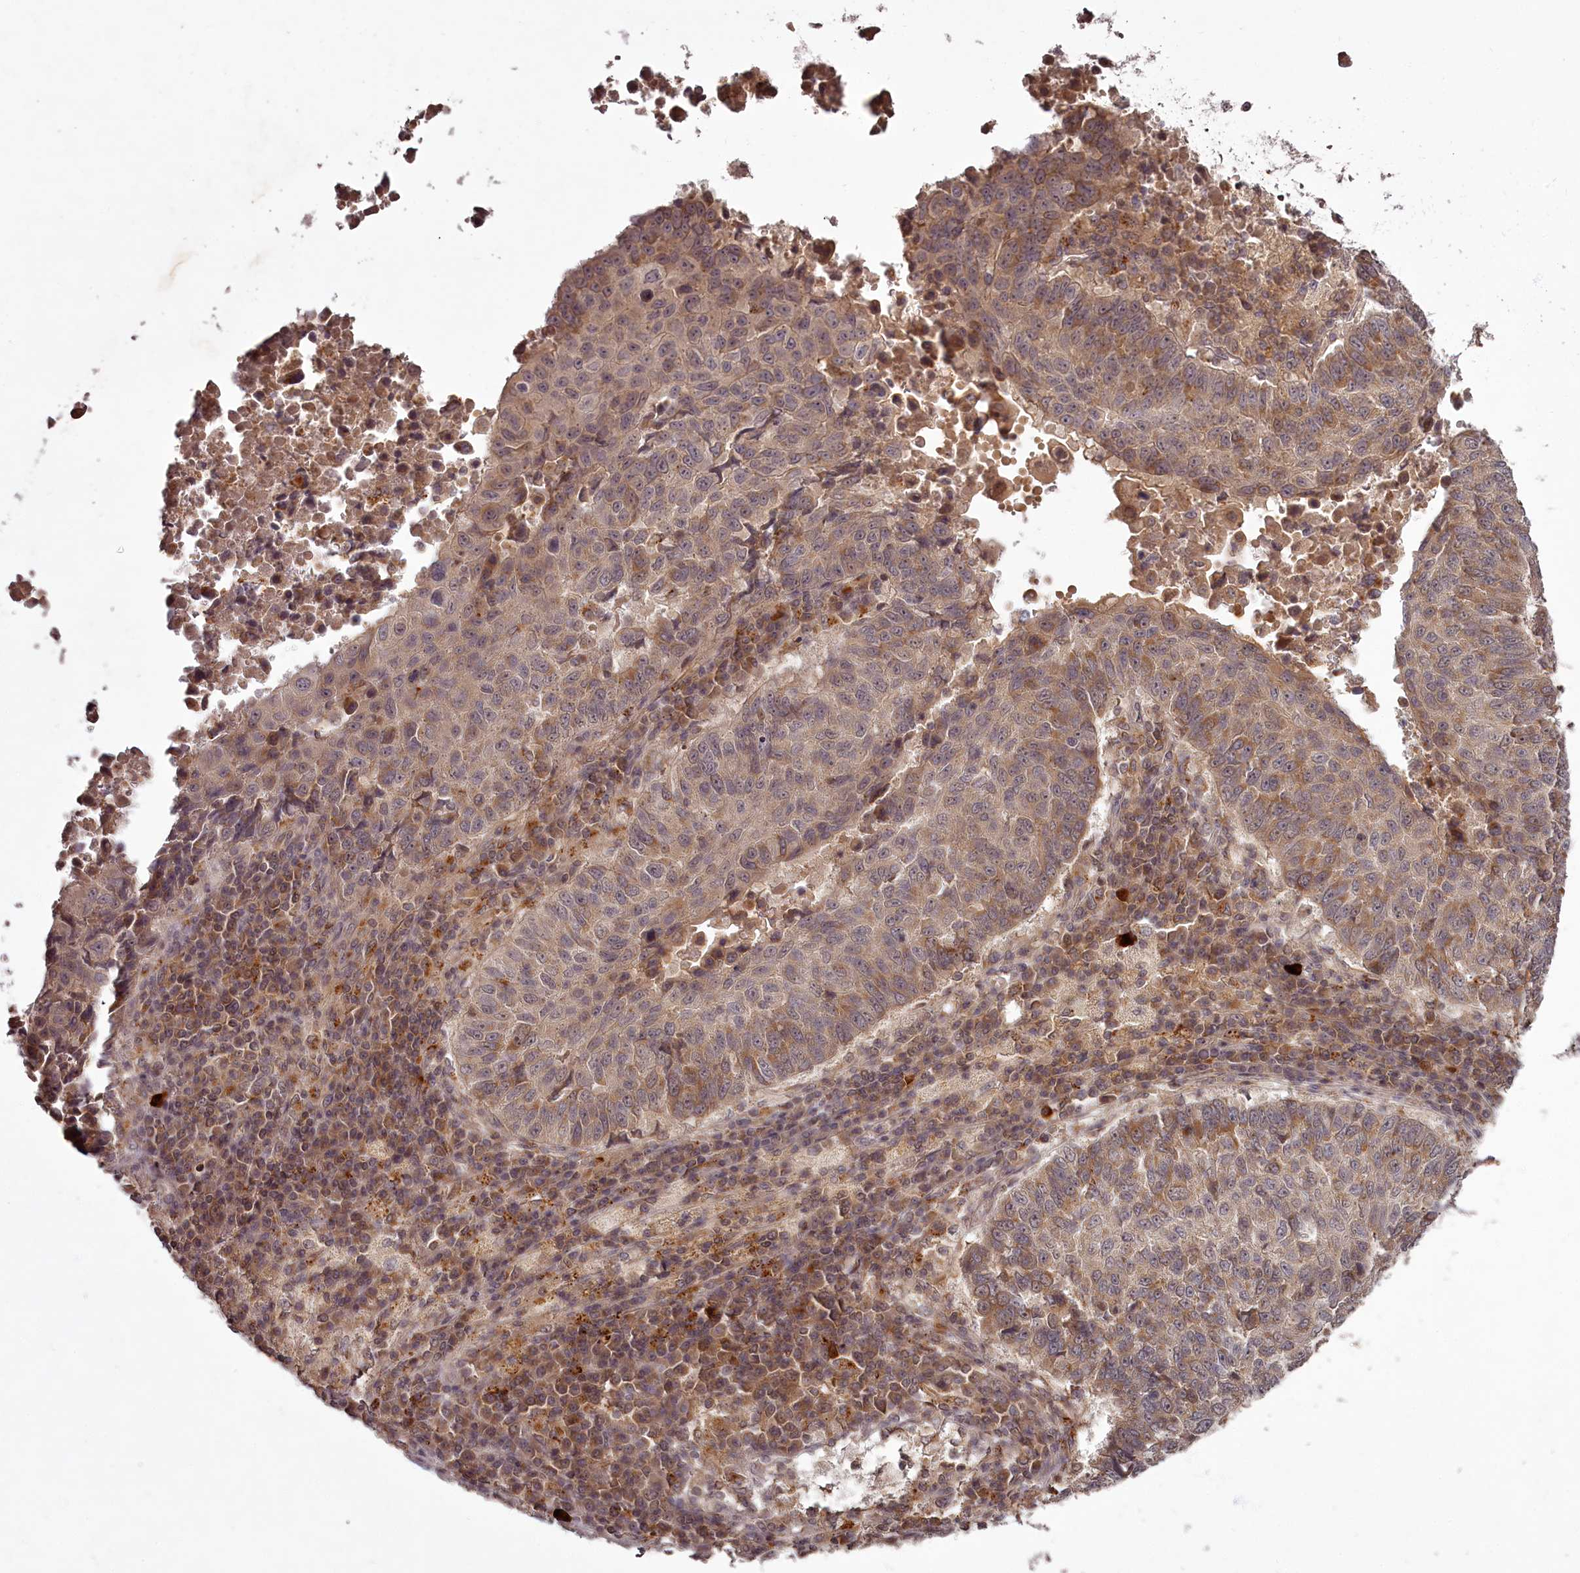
{"staining": {"intensity": "moderate", "quantity": ">75%", "location": "cytoplasmic/membranous"}, "tissue": "lung cancer", "cell_type": "Tumor cells", "image_type": "cancer", "snomed": [{"axis": "morphology", "description": "Squamous cell carcinoma, NOS"}, {"axis": "topography", "description": "Lung"}], "caption": "This histopathology image exhibits lung cancer stained with immunohistochemistry to label a protein in brown. The cytoplasmic/membranous of tumor cells show moderate positivity for the protein. Nuclei are counter-stained blue.", "gene": "PCBP2", "patient": {"sex": "male", "age": 73}}